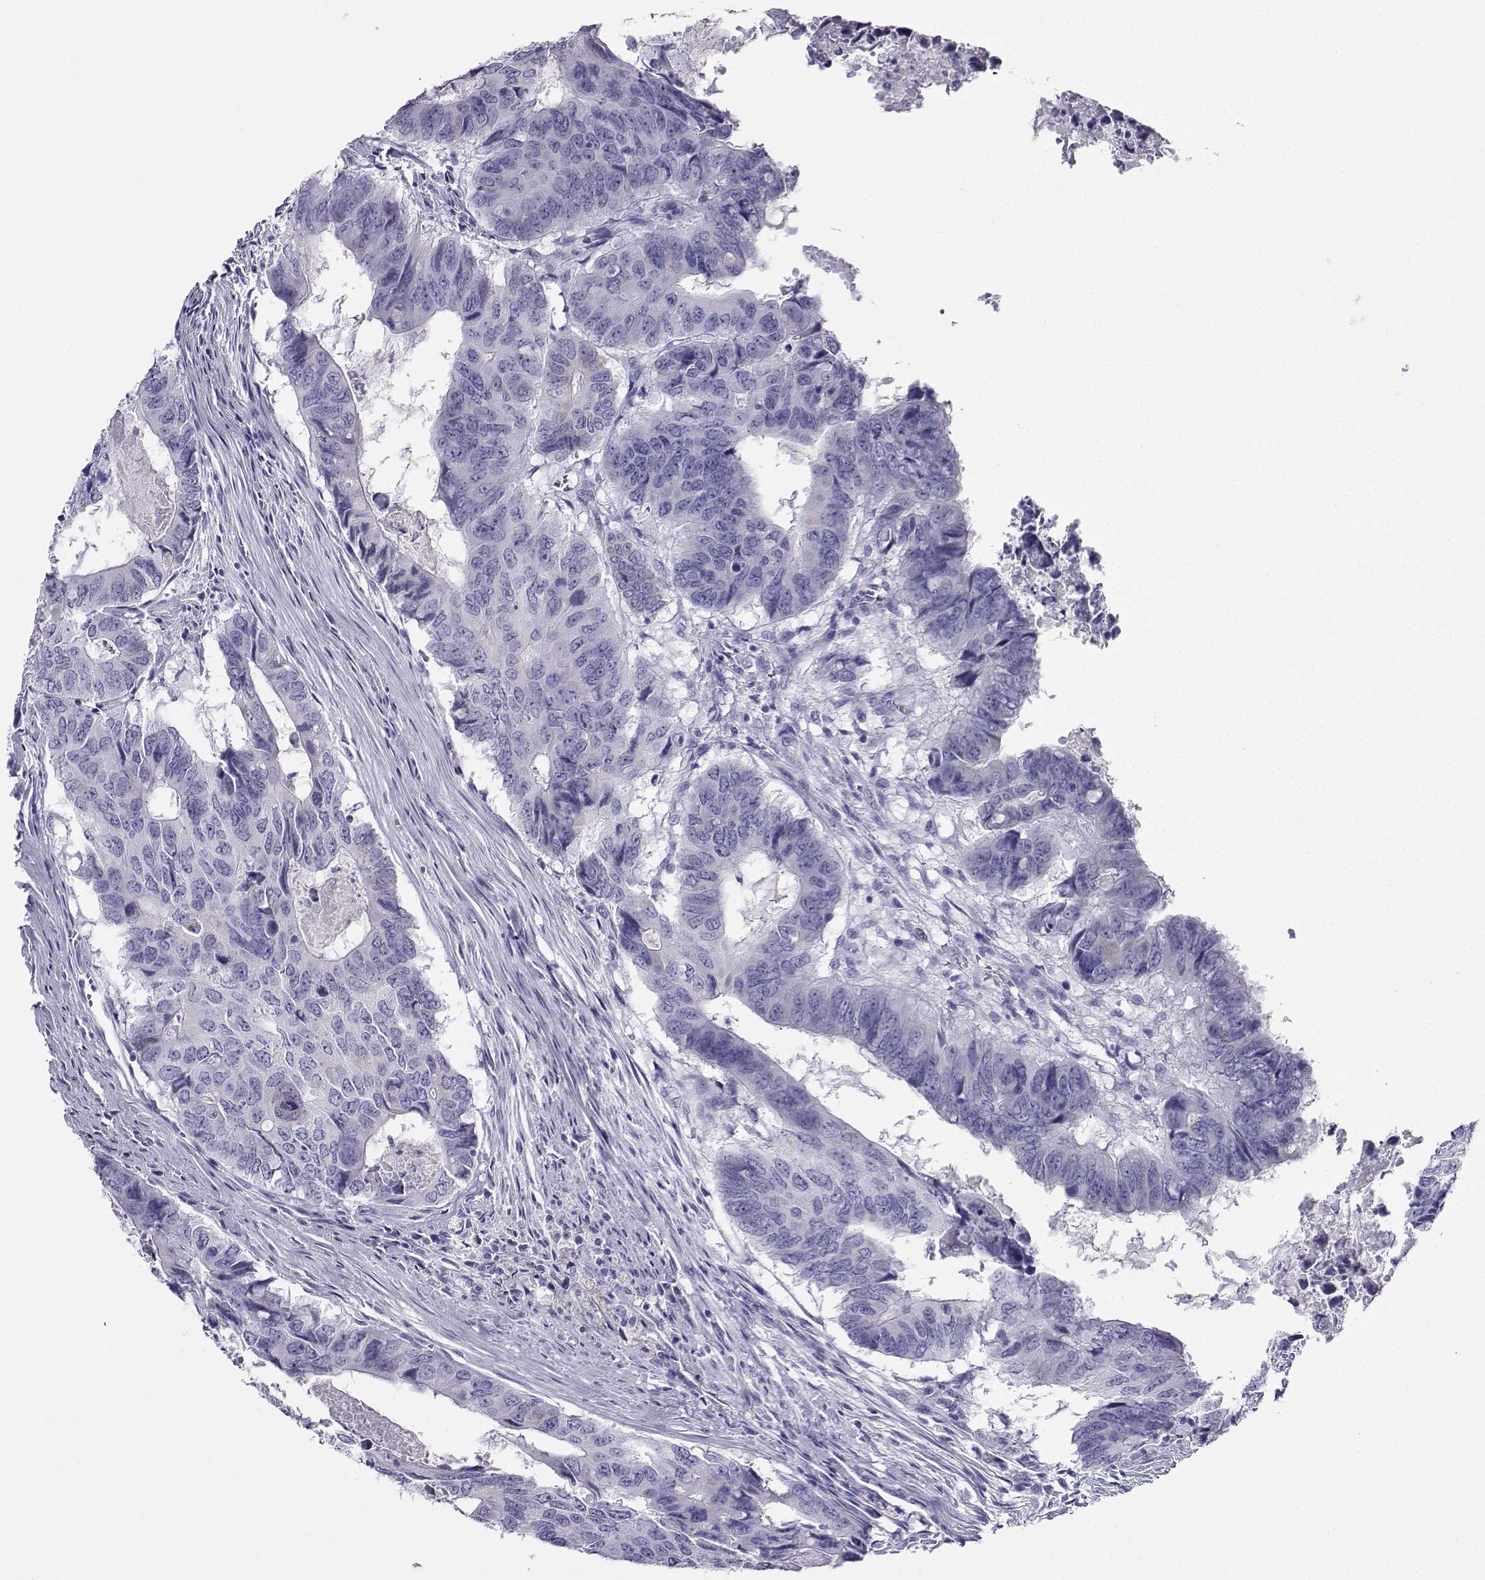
{"staining": {"intensity": "negative", "quantity": "none", "location": "none"}, "tissue": "colorectal cancer", "cell_type": "Tumor cells", "image_type": "cancer", "snomed": [{"axis": "morphology", "description": "Adenocarcinoma, NOS"}, {"axis": "topography", "description": "Colon"}], "caption": "Photomicrograph shows no protein expression in tumor cells of adenocarcinoma (colorectal) tissue.", "gene": "CD109", "patient": {"sex": "male", "age": 79}}